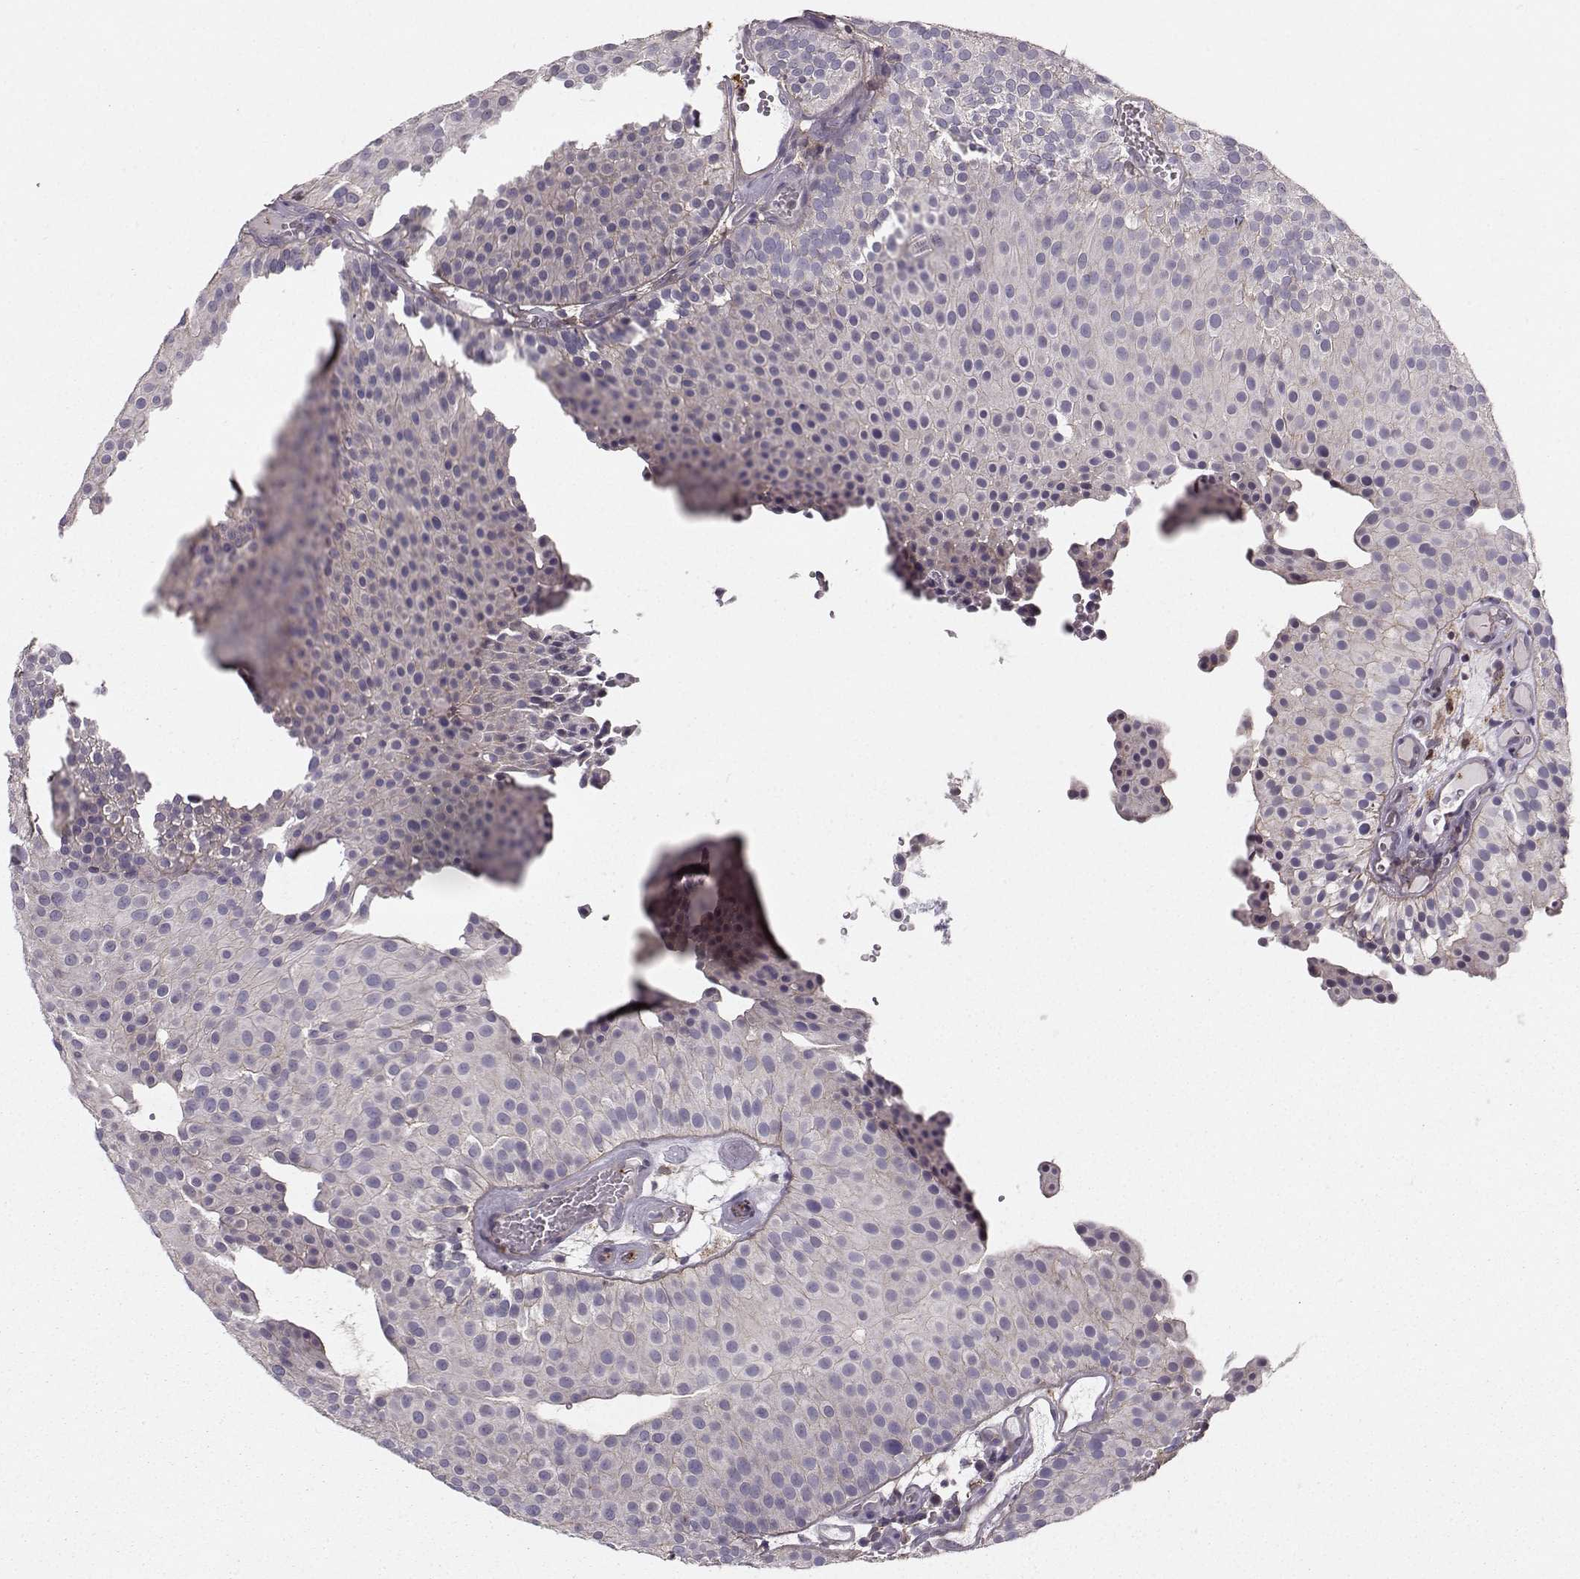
{"staining": {"intensity": "negative", "quantity": "none", "location": "none"}, "tissue": "urothelial cancer", "cell_type": "Tumor cells", "image_type": "cancer", "snomed": [{"axis": "morphology", "description": "Urothelial carcinoma, Low grade"}, {"axis": "topography", "description": "Urinary bladder"}], "caption": "Immunohistochemical staining of urothelial cancer shows no significant expression in tumor cells. (Brightfield microscopy of DAB (3,3'-diaminobenzidine) immunohistochemistry (IHC) at high magnification).", "gene": "ASB16", "patient": {"sex": "female", "age": 87}}